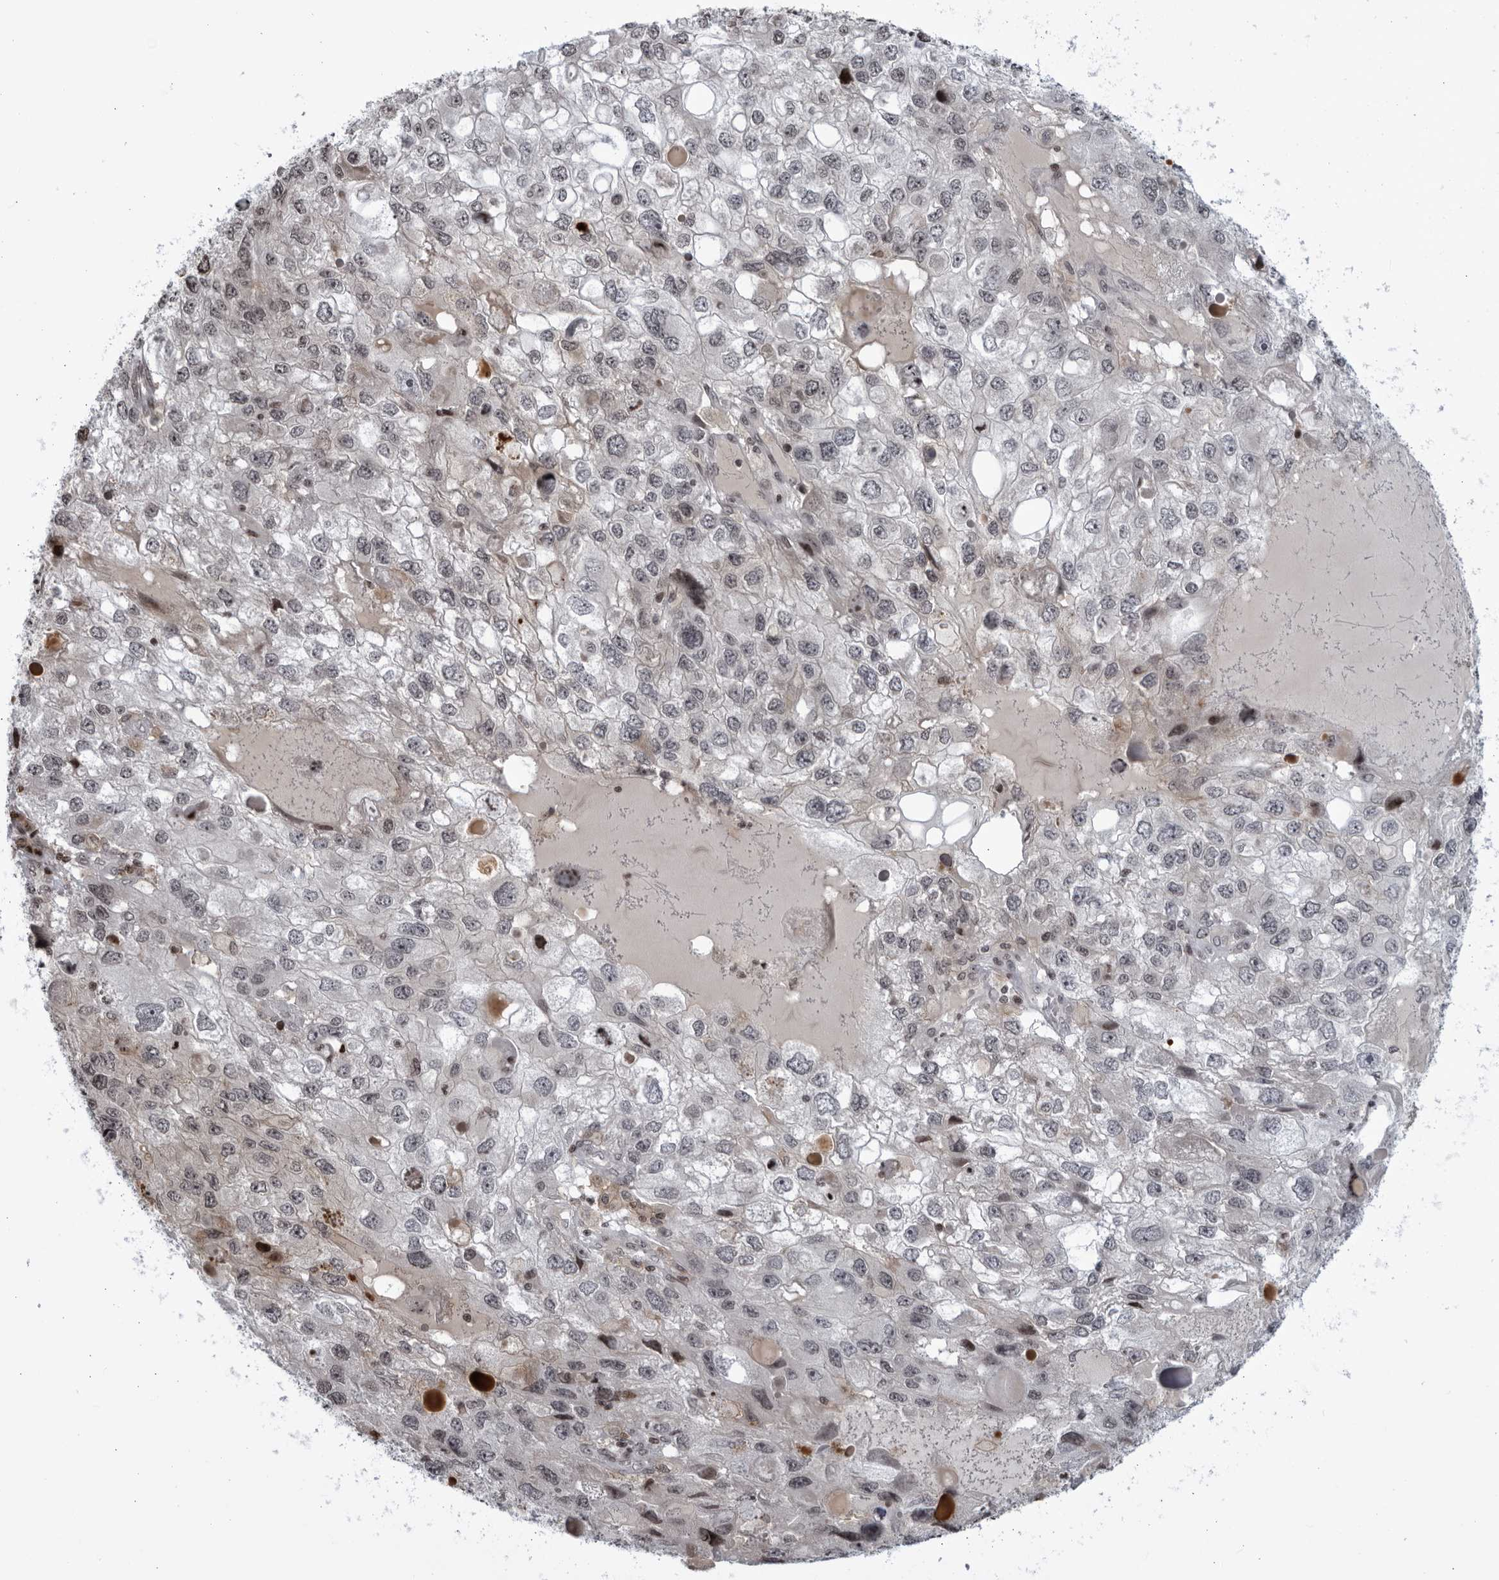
{"staining": {"intensity": "weak", "quantity": "<25%", "location": "nuclear"}, "tissue": "endometrial cancer", "cell_type": "Tumor cells", "image_type": "cancer", "snomed": [{"axis": "morphology", "description": "Adenocarcinoma, NOS"}, {"axis": "topography", "description": "Endometrium"}], "caption": "Immunohistochemistry histopathology image of neoplastic tissue: human endometrial adenocarcinoma stained with DAB (3,3'-diaminobenzidine) demonstrates no significant protein positivity in tumor cells.", "gene": "DTL", "patient": {"sex": "female", "age": 49}}